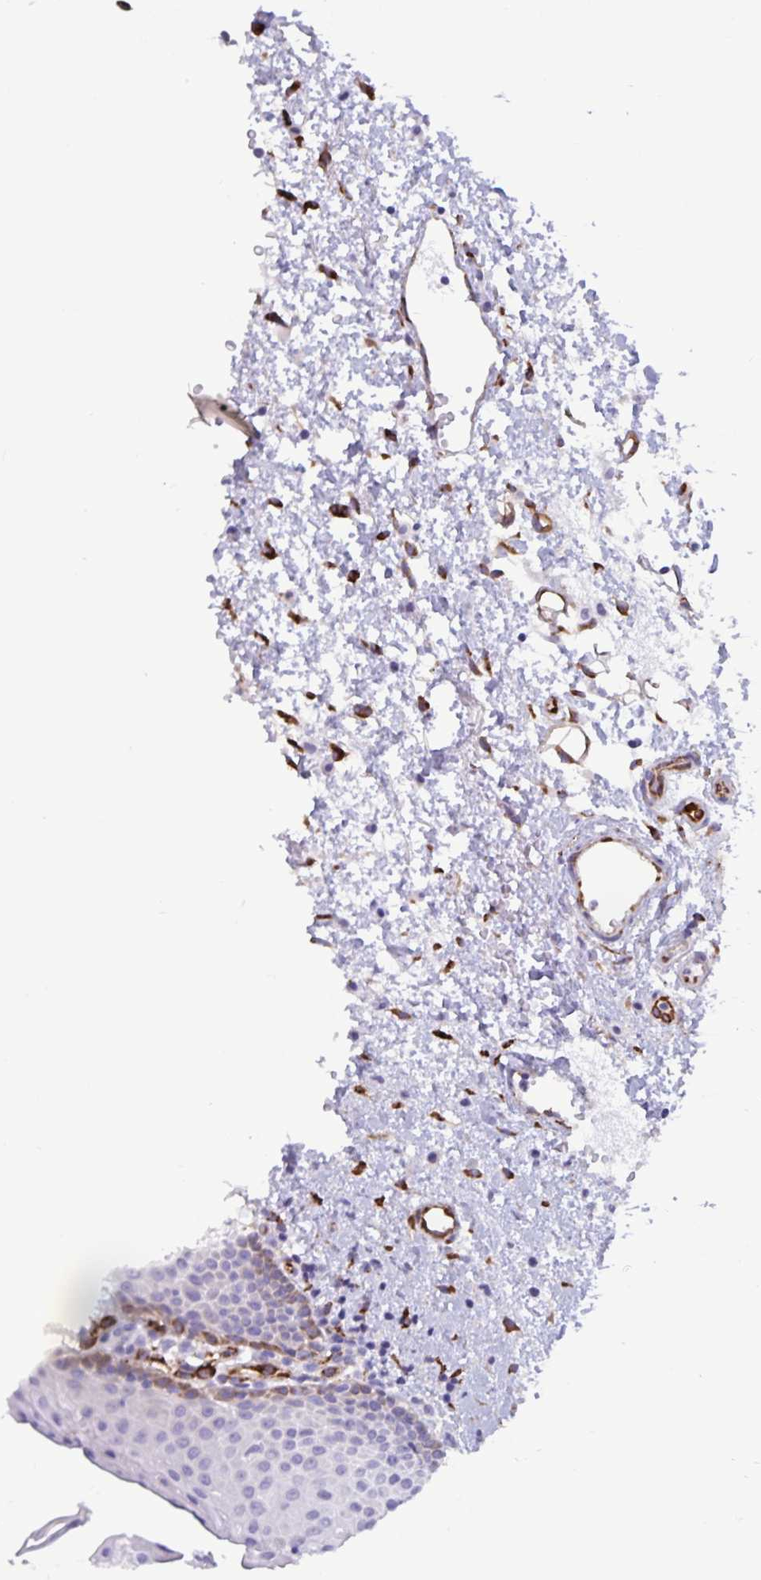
{"staining": {"intensity": "weak", "quantity": "<25%", "location": "cytoplasmic/membranous"}, "tissue": "oral mucosa", "cell_type": "Squamous epithelial cells", "image_type": "normal", "snomed": [{"axis": "morphology", "description": "Normal tissue, NOS"}, {"axis": "topography", "description": "Oral tissue"}, {"axis": "topography", "description": "Head-Neck"}], "caption": "The photomicrograph displays no staining of squamous epithelial cells in unremarkable oral mucosa.", "gene": "RCN1", "patient": {"sex": "female", "age": 55}}